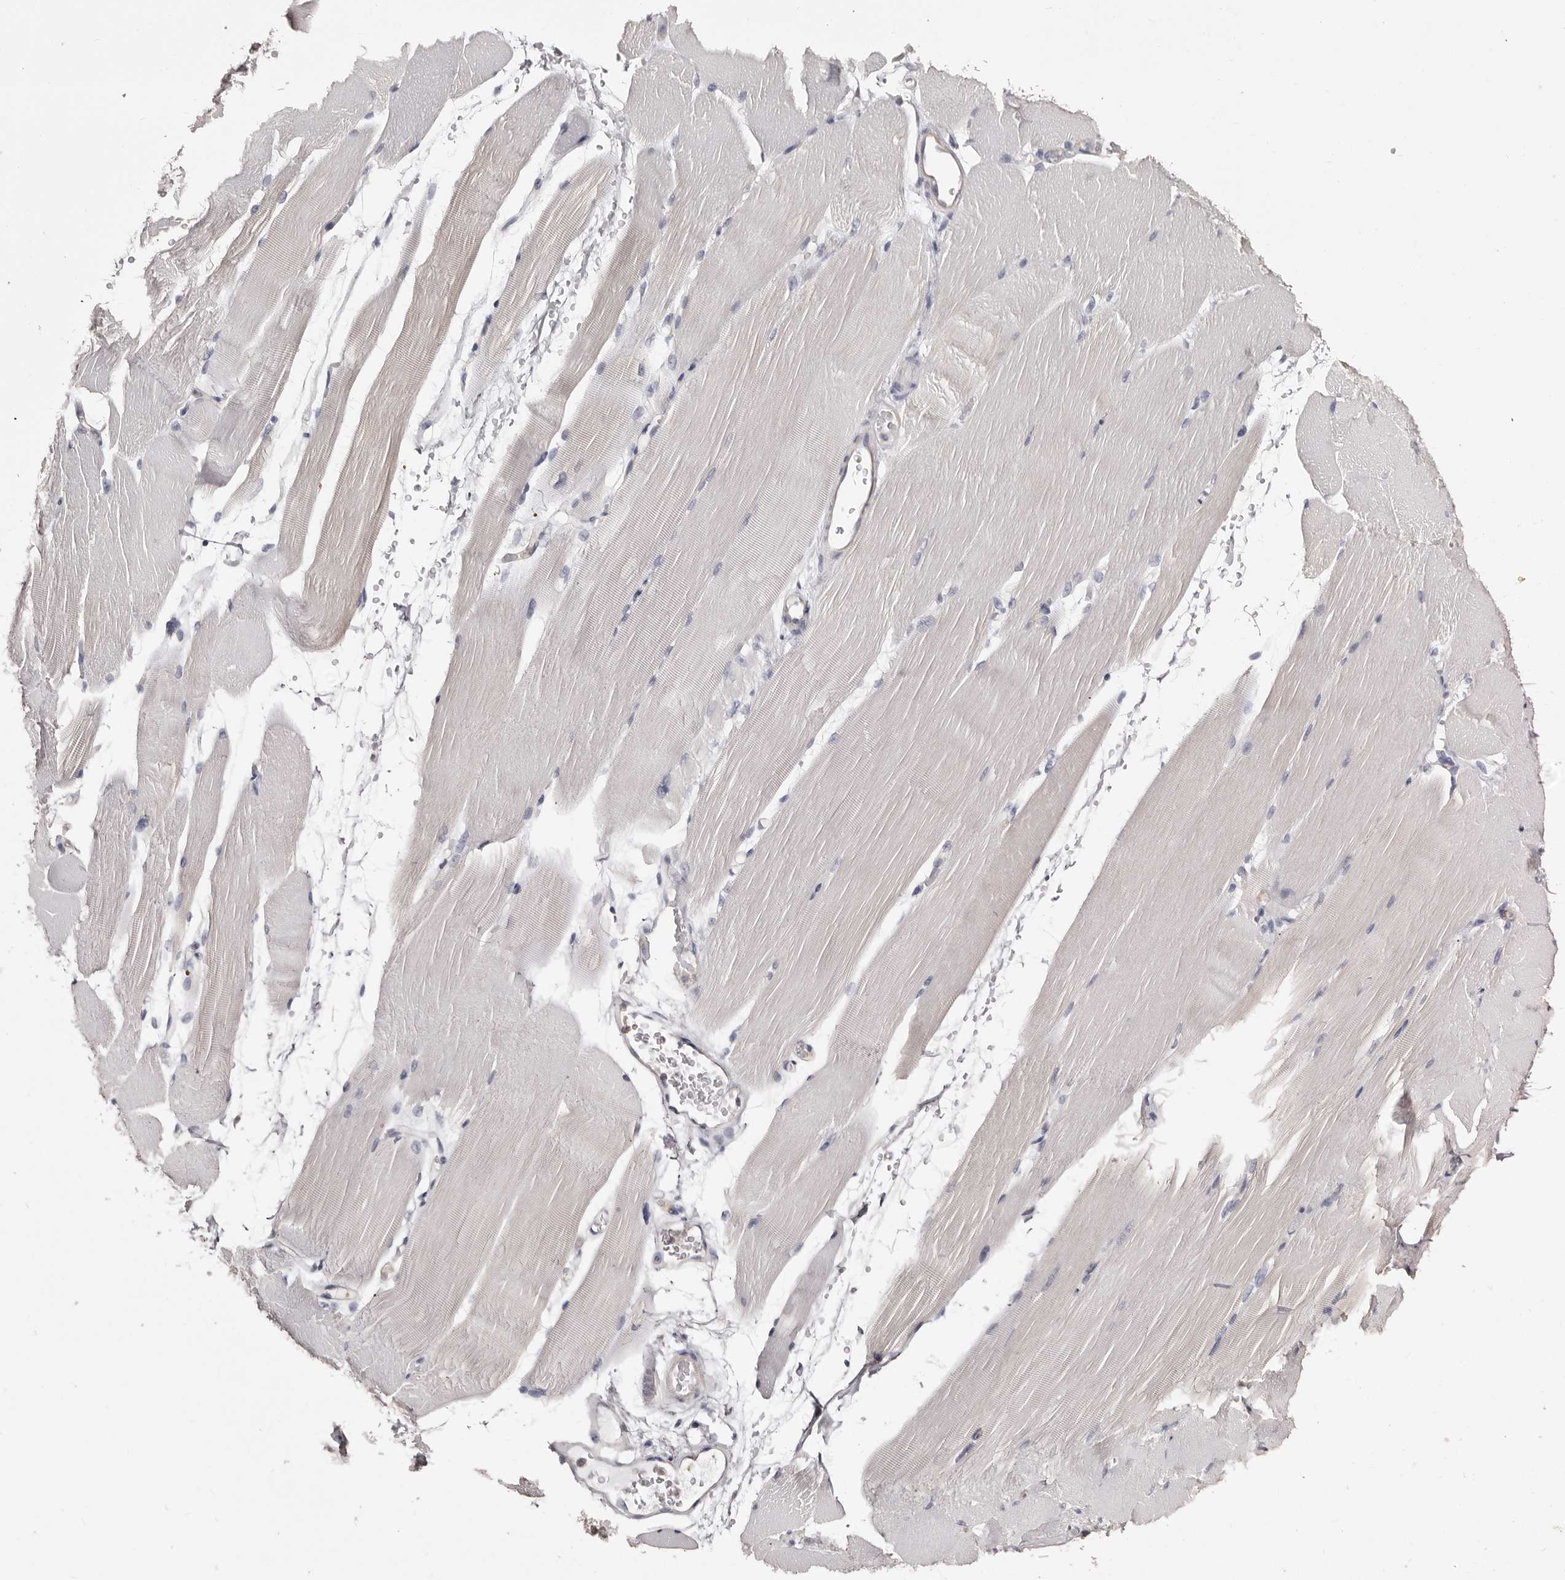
{"staining": {"intensity": "negative", "quantity": "none", "location": "none"}, "tissue": "skeletal muscle", "cell_type": "Myocytes", "image_type": "normal", "snomed": [{"axis": "morphology", "description": "Normal tissue, NOS"}, {"axis": "topography", "description": "Skeletal muscle"}, {"axis": "topography", "description": "Parathyroid gland"}], "caption": "Immunohistochemical staining of benign skeletal muscle exhibits no significant positivity in myocytes. Brightfield microscopy of IHC stained with DAB (3,3'-diaminobenzidine) (brown) and hematoxylin (blue), captured at high magnification.", "gene": "LAD1", "patient": {"sex": "female", "age": 37}}